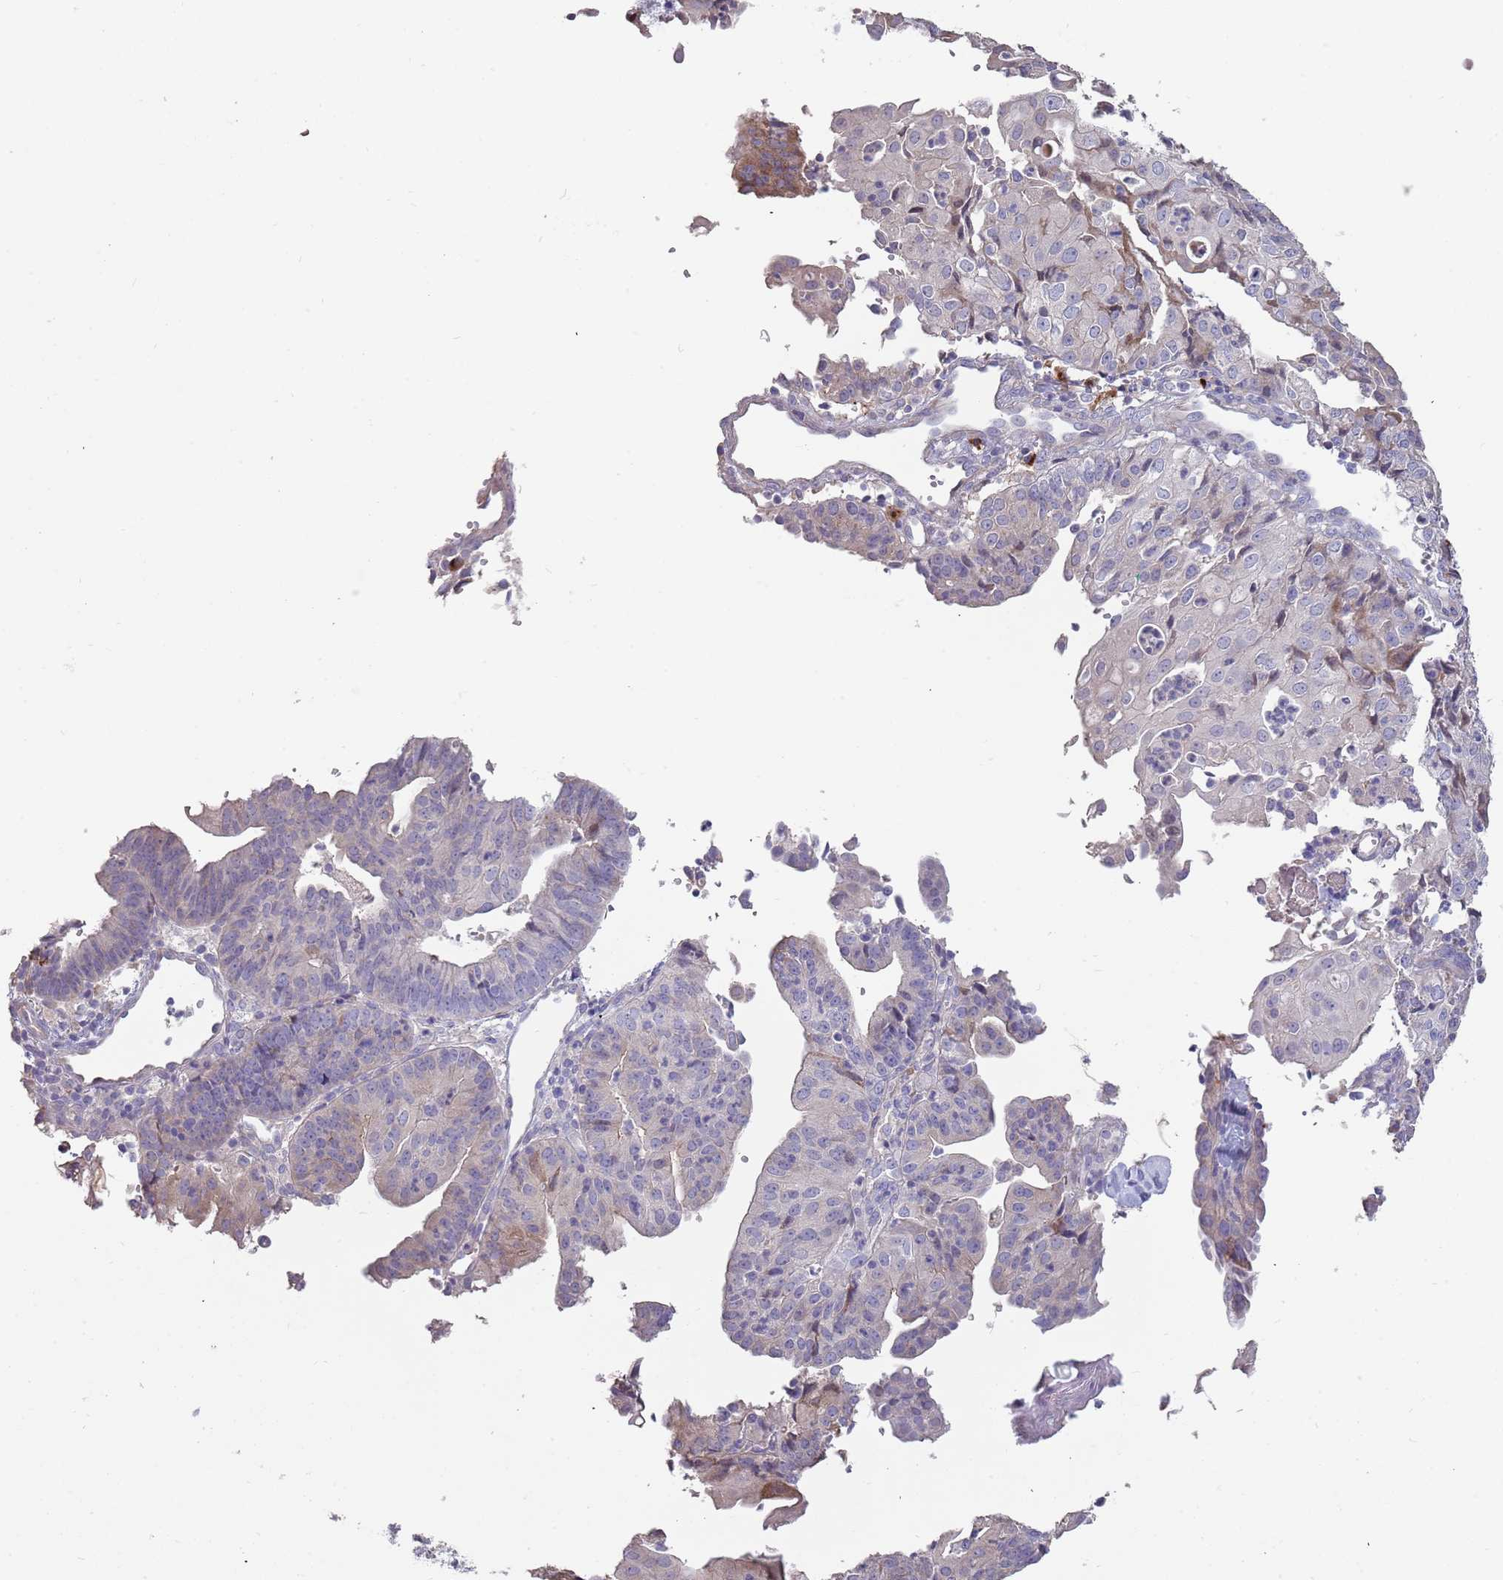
{"staining": {"intensity": "weak", "quantity": "<25%", "location": "cytoplasmic/membranous"}, "tissue": "endometrial cancer", "cell_type": "Tumor cells", "image_type": "cancer", "snomed": [{"axis": "morphology", "description": "Adenocarcinoma, NOS"}, {"axis": "topography", "description": "Endometrium"}], "caption": "Immunohistochemistry (IHC) photomicrograph of neoplastic tissue: human endometrial cancer stained with DAB exhibits no significant protein positivity in tumor cells.", "gene": "SUSD1", "patient": {"sex": "female", "age": 56}}